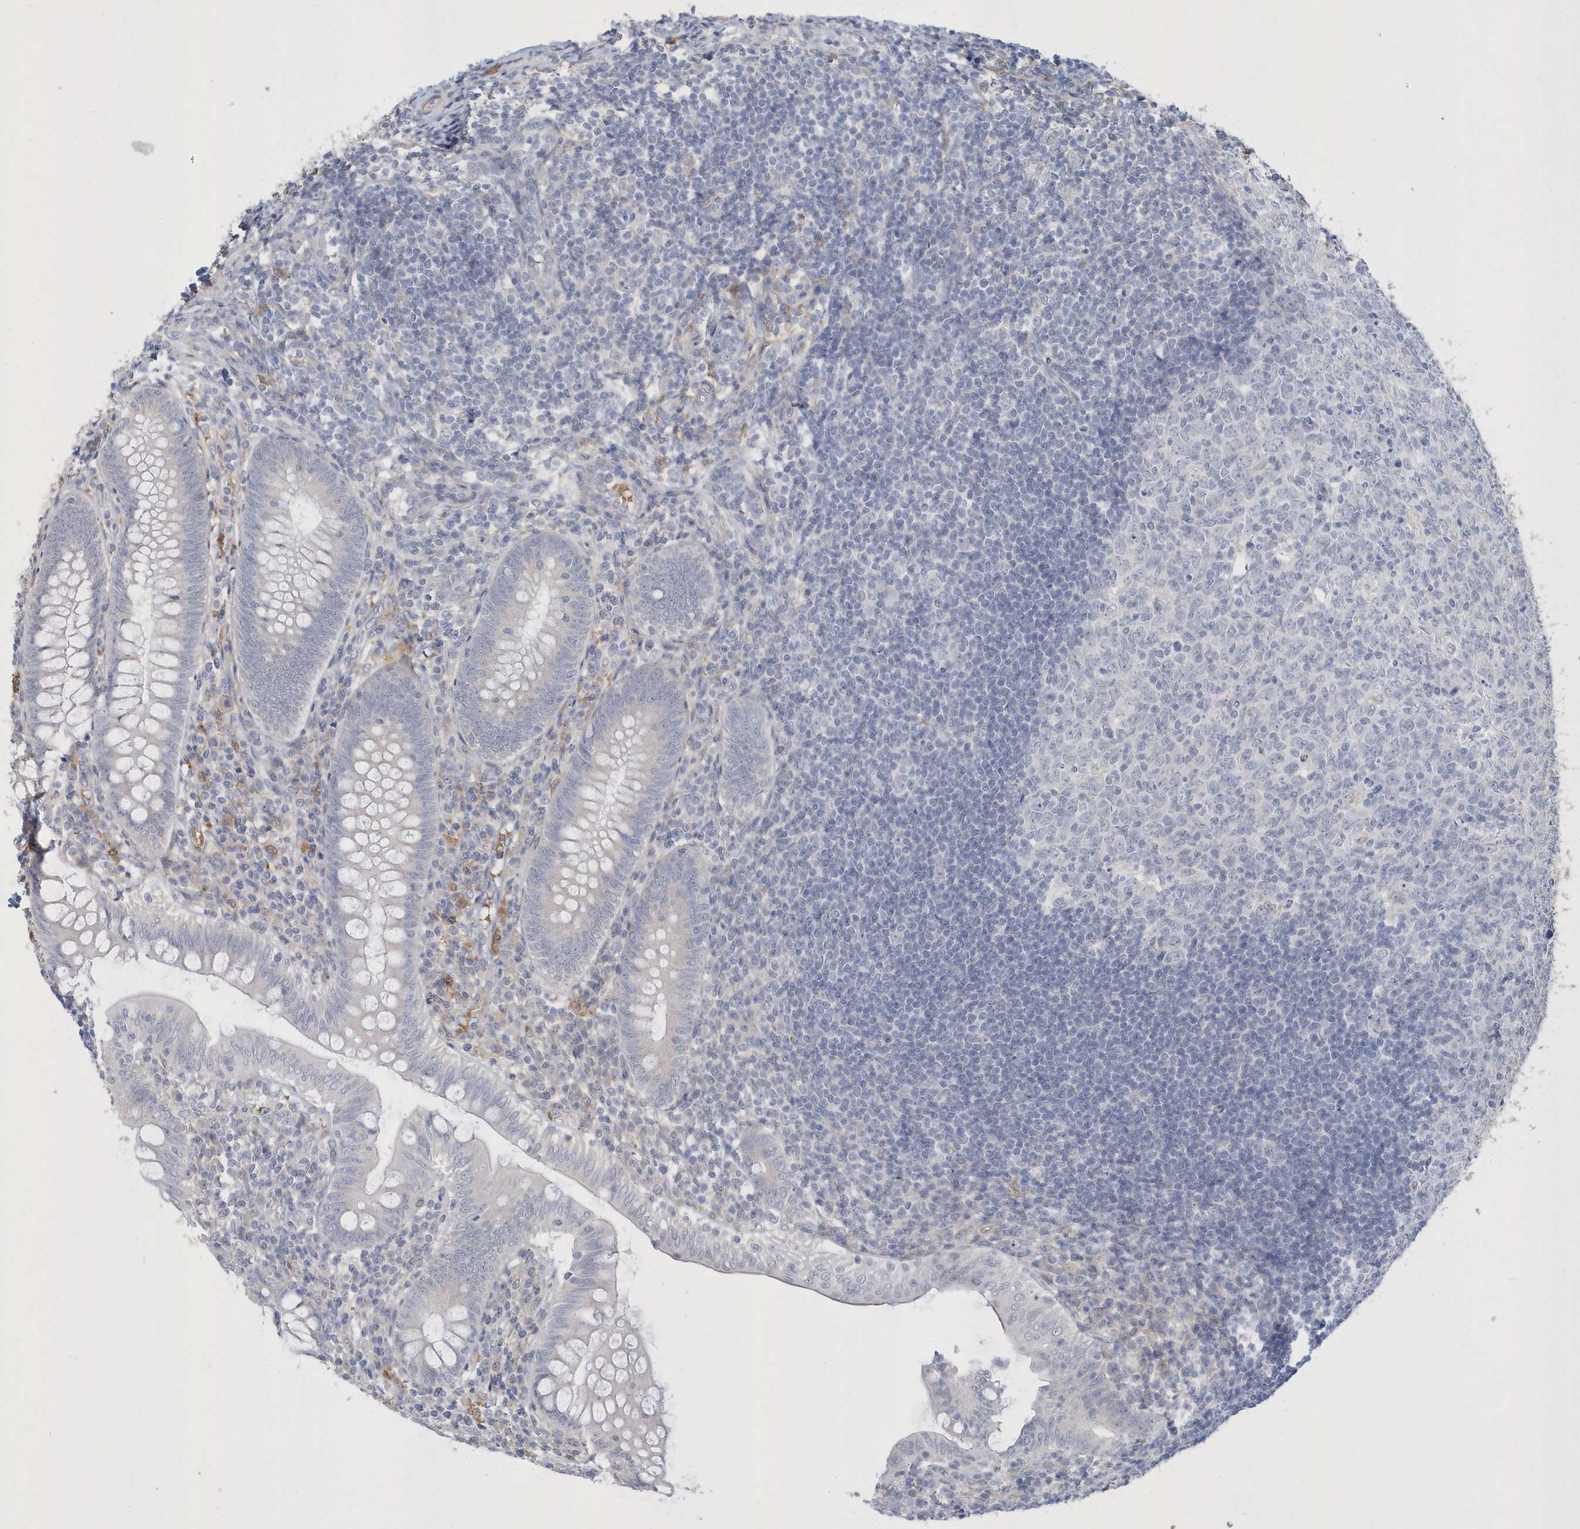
{"staining": {"intensity": "negative", "quantity": "none", "location": "none"}, "tissue": "appendix", "cell_type": "Glandular cells", "image_type": "normal", "snomed": [{"axis": "morphology", "description": "Normal tissue, NOS"}, {"axis": "topography", "description": "Appendix"}], "caption": "This is a image of IHC staining of normal appendix, which shows no staining in glandular cells. The staining is performed using DAB (3,3'-diaminobenzidine) brown chromogen with nuclei counter-stained in using hematoxylin.", "gene": "TSPEAR", "patient": {"sex": "male", "age": 14}}